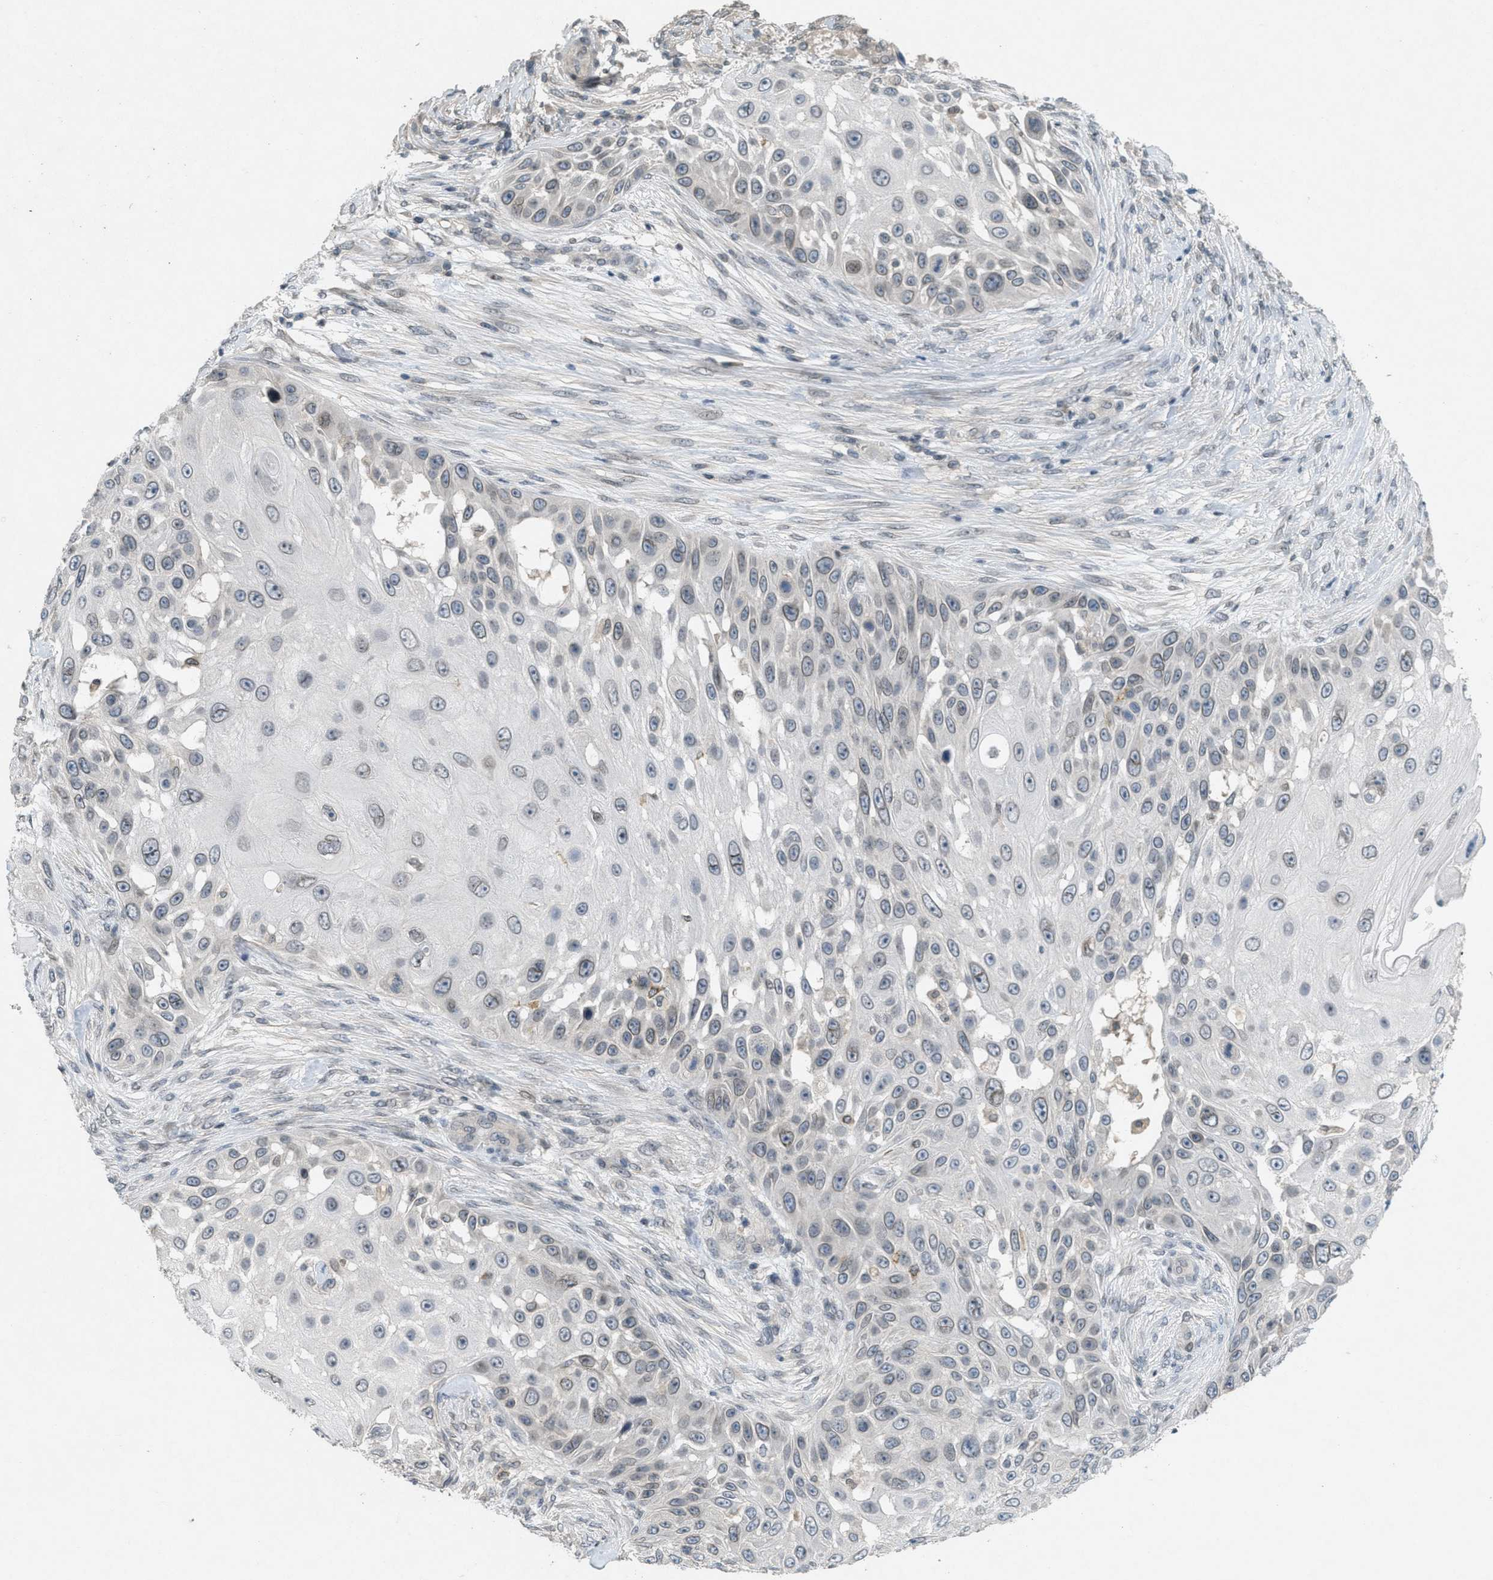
{"staining": {"intensity": "weak", "quantity": "25%-75%", "location": "cytoplasmic/membranous,nuclear"}, "tissue": "skin cancer", "cell_type": "Tumor cells", "image_type": "cancer", "snomed": [{"axis": "morphology", "description": "Squamous cell carcinoma, NOS"}, {"axis": "topography", "description": "Skin"}], "caption": "Weak cytoplasmic/membranous and nuclear protein staining is identified in approximately 25%-75% of tumor cells in skin cancer (squamous cell carcinoma).", "gene": "ABHD6", "patient": {"sex": "female", "age": 44}}